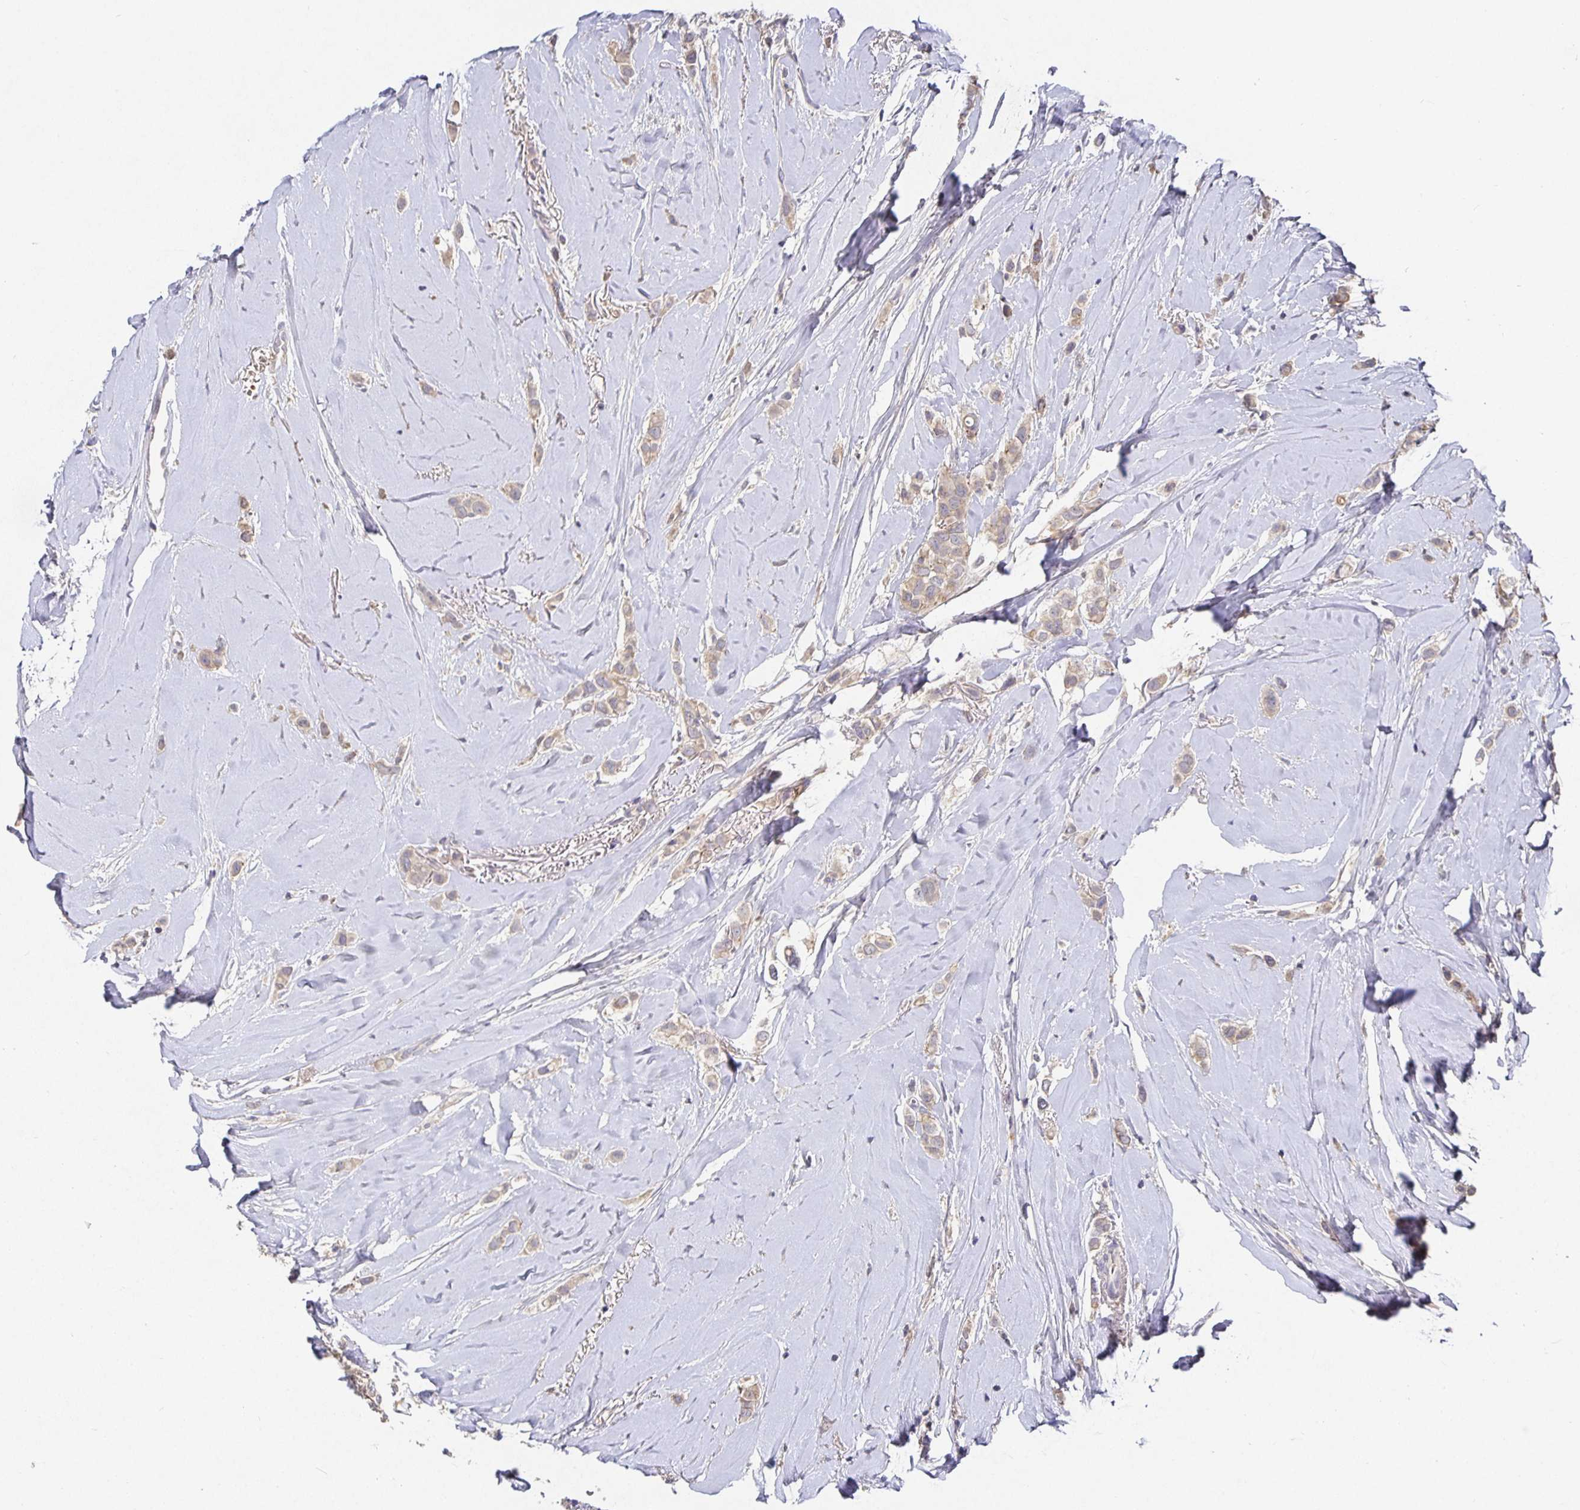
{"staining": {"intensity": "weak", "quantity": "25%-75%", "location": "cytoplasmic/membranous"}, "tissue": "breast cancer", "cell_type": "Tumor cells", "image_type": "cancer", "snomed": [{"axis": "morphology", "description": "Lobular carcinoma"}, {"axis": "topography", "description": "Breast"}], "caption": "Weak cytoplasmic/membranous protein expression is seen in about 25%-75% of tumor cells in breast lobular carcinoma.", "gene": "HEPN1", "patient": {"sex": "female", "age": 66}}